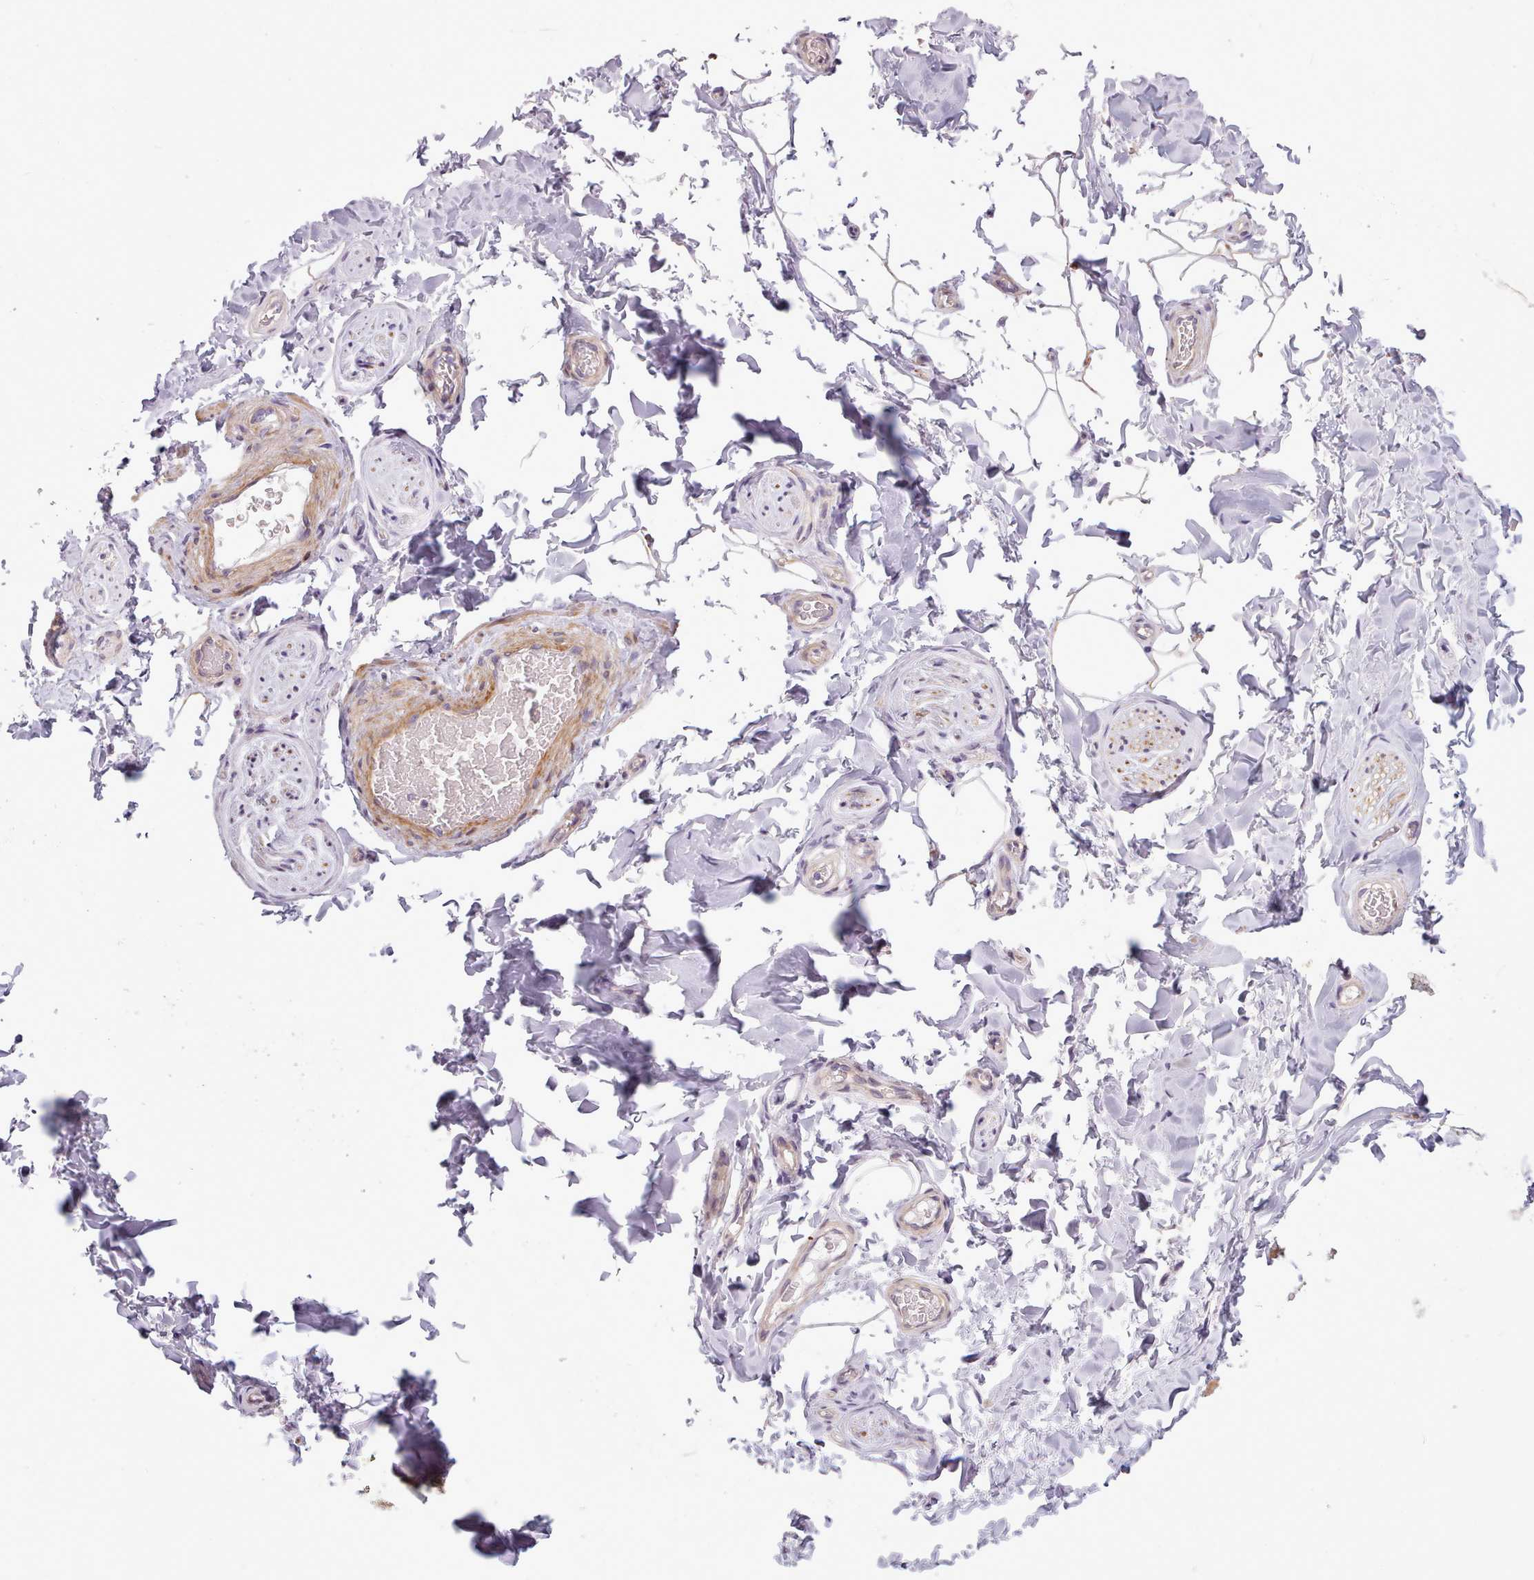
{"staining": {"intensity": "moderate", "quantity": "<25%", "location": "cytoplasmic/membranous"}, "tissue": "adipose tissue", "cell_type": "Adipocytes", "image_type": "normal", "snomed": [{"axis": "morphology", "description": "Normal tissue, NOS"}, {"axis": "topography", "description": "Soft tissue"}, {"axis": "topography", "description": "Adipose tissue"}, {"axis": "topography", "description": "Vascular tissue"}, {"axis": "topography", "description": "Peripheral nerve tissue"}], "caption": "Immunohistochemistry (DAB (3,3'-diaminobenzidine)) staining of normal human adipose tissue reveals moderate cytoplasmic/membranous protein staining in approximately <25% of adipocytes.", "gene": "AVL9", "patient": {"sex": "male", "age": 46}}